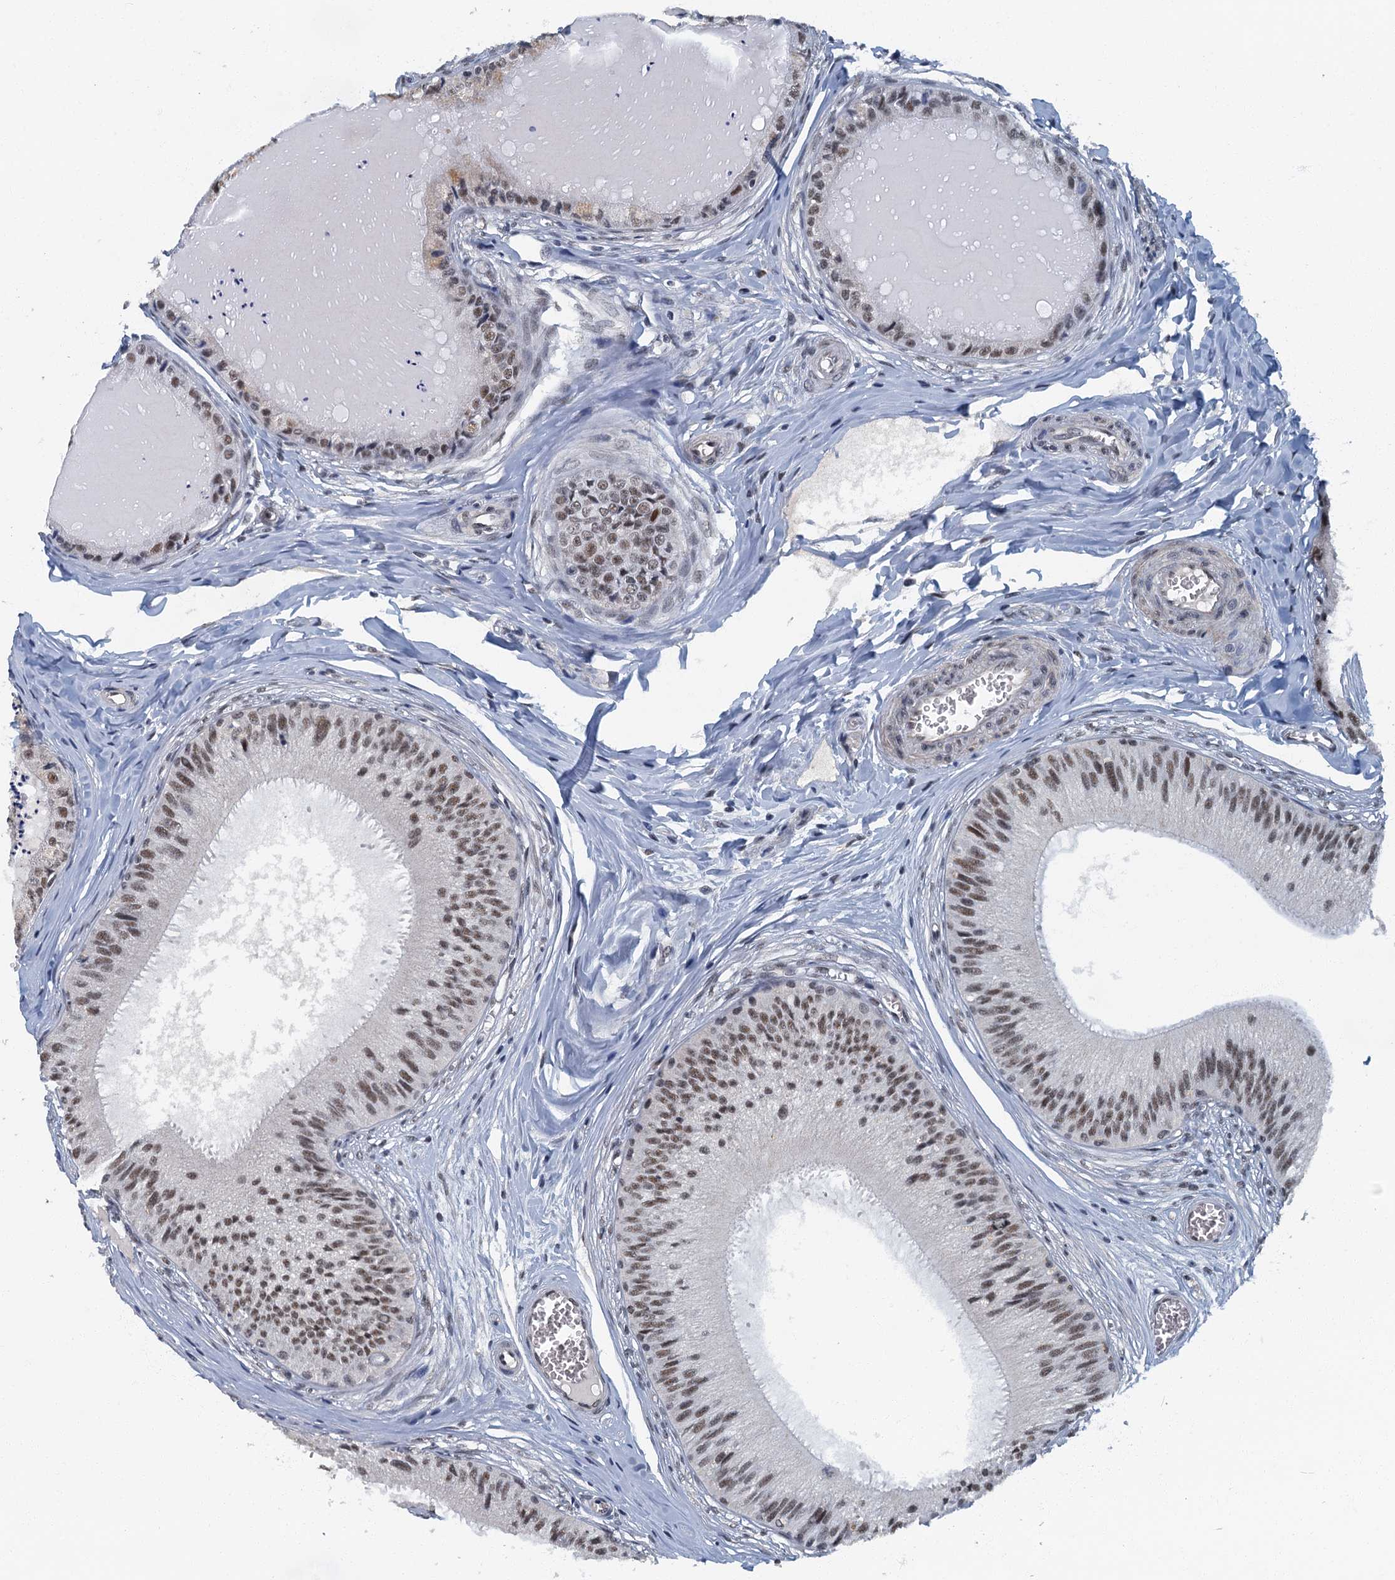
{"staining": {"intensity": "moderate", "quantity": ">75%", "location": "nuclear"}, "tissue": "epididymis", "cell_type": "Glandular cells", "image_type": "normal", "snomed": [{"axis": "morphology", "description": "Normal tissue, NOS"}, {"axis": "topography", "description": "Epididymis"}], "caption": "Moderate nuclear protein expression is seen in about >75% of glandular cells in epididymis. Ihc stains the protein in brown and the nuclei are stained blue.", "gene": "GADL1", "patient": {"sex": "male", "age": 31}}